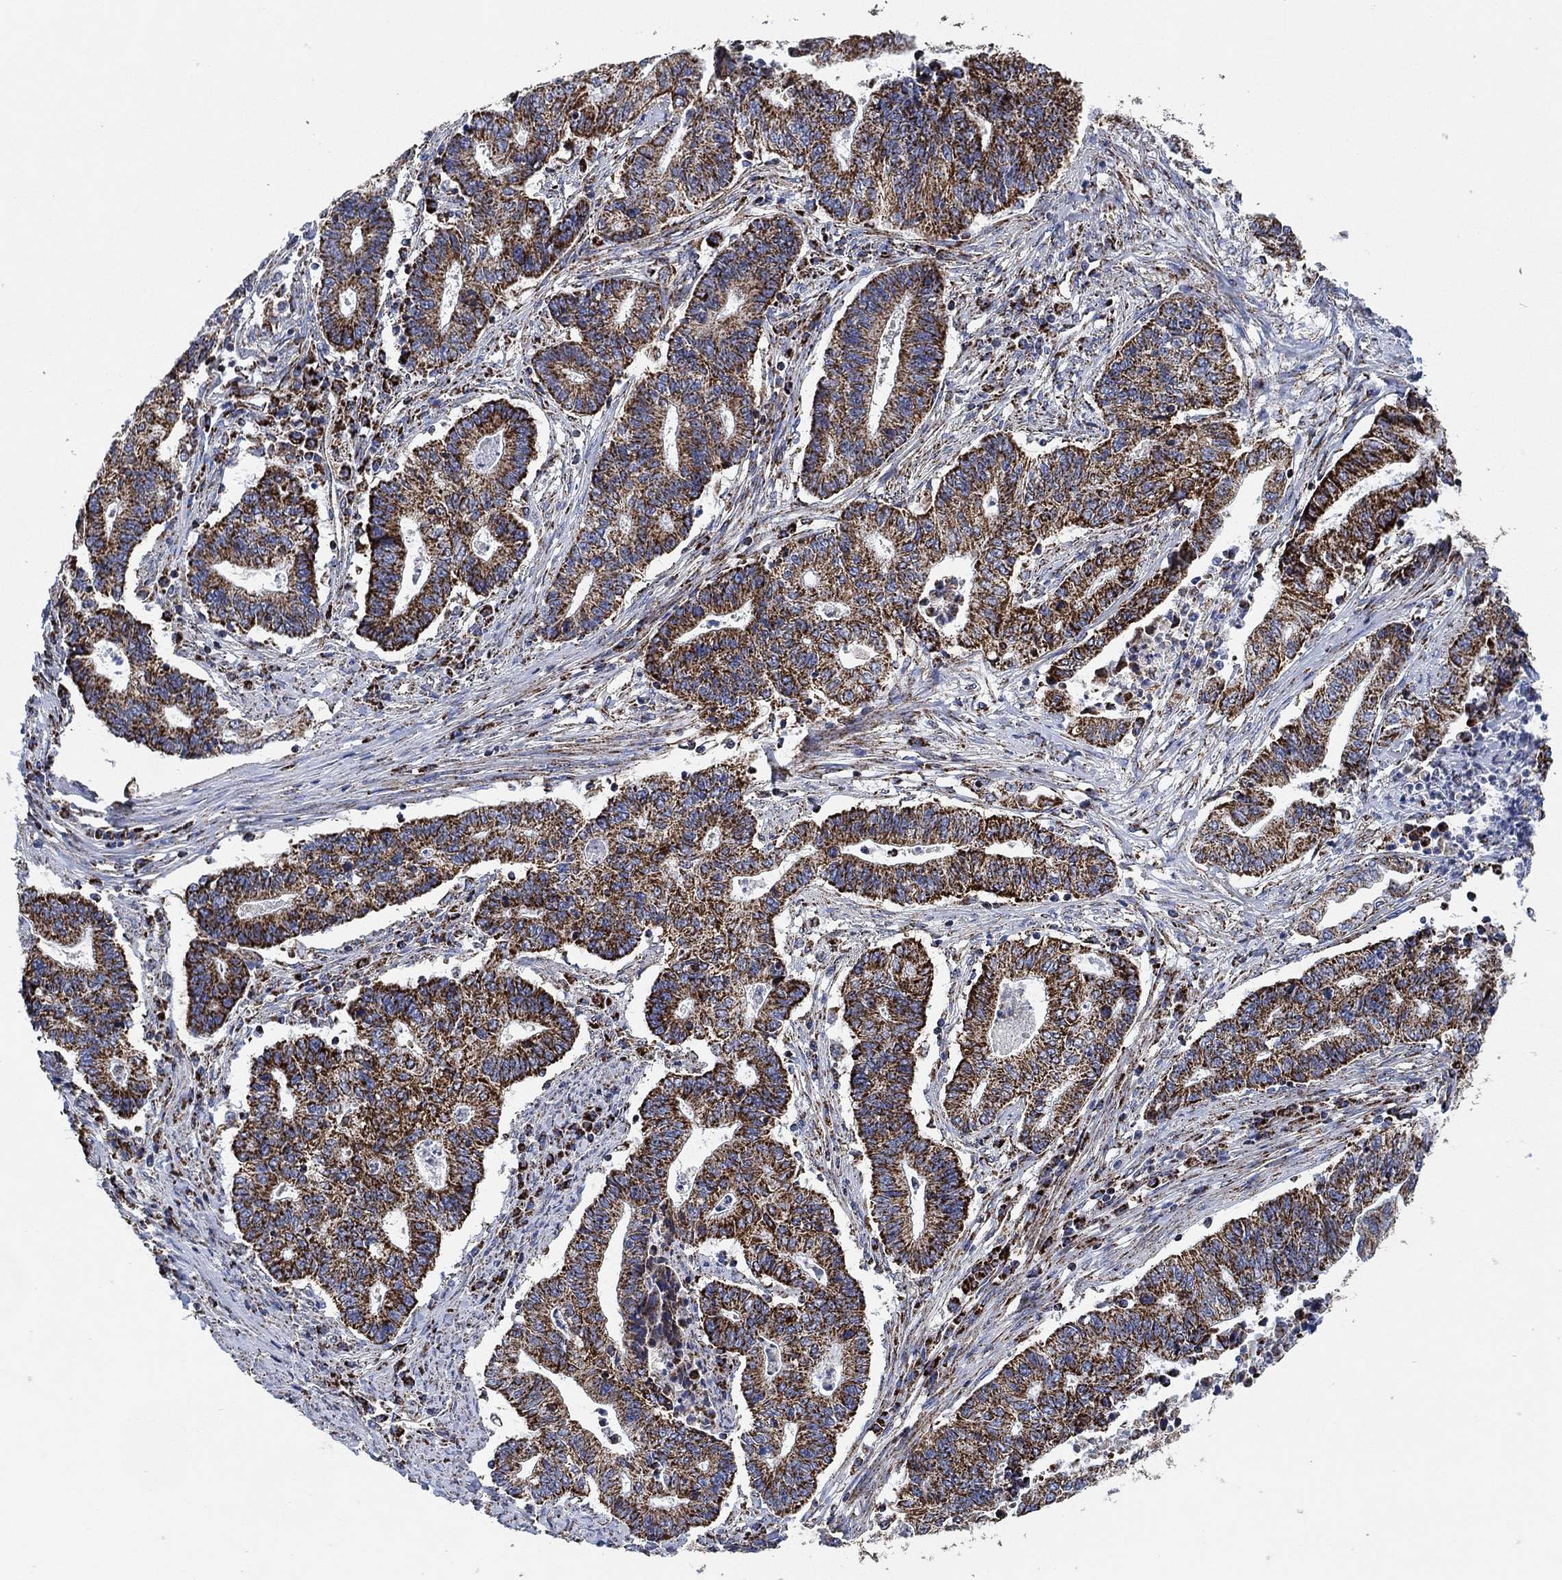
{"staining": {"intensity": "strong", "quantity": ">75%", "location": "cytoplasmic/membranous"}, "tissue": "endometrial cancer", "cell_type": "Tumor cells", "image_type": "cancer", "snomed": [{"axis": "morphology", "description": "Adenocarcinoma, NOS"}, {"axis": "topography", "description": "Uterus"}, {"axis": "topography", "description": "Endometrium"}], "caption": "An image of human endometrial cancer (adenocarcinoma) stained for a protein demonstrates strong cytoplasmic/membranous brown staining in tumor cells.", "gene": "NDUFS3", "patient": {"sex": "female", "age": 54}}